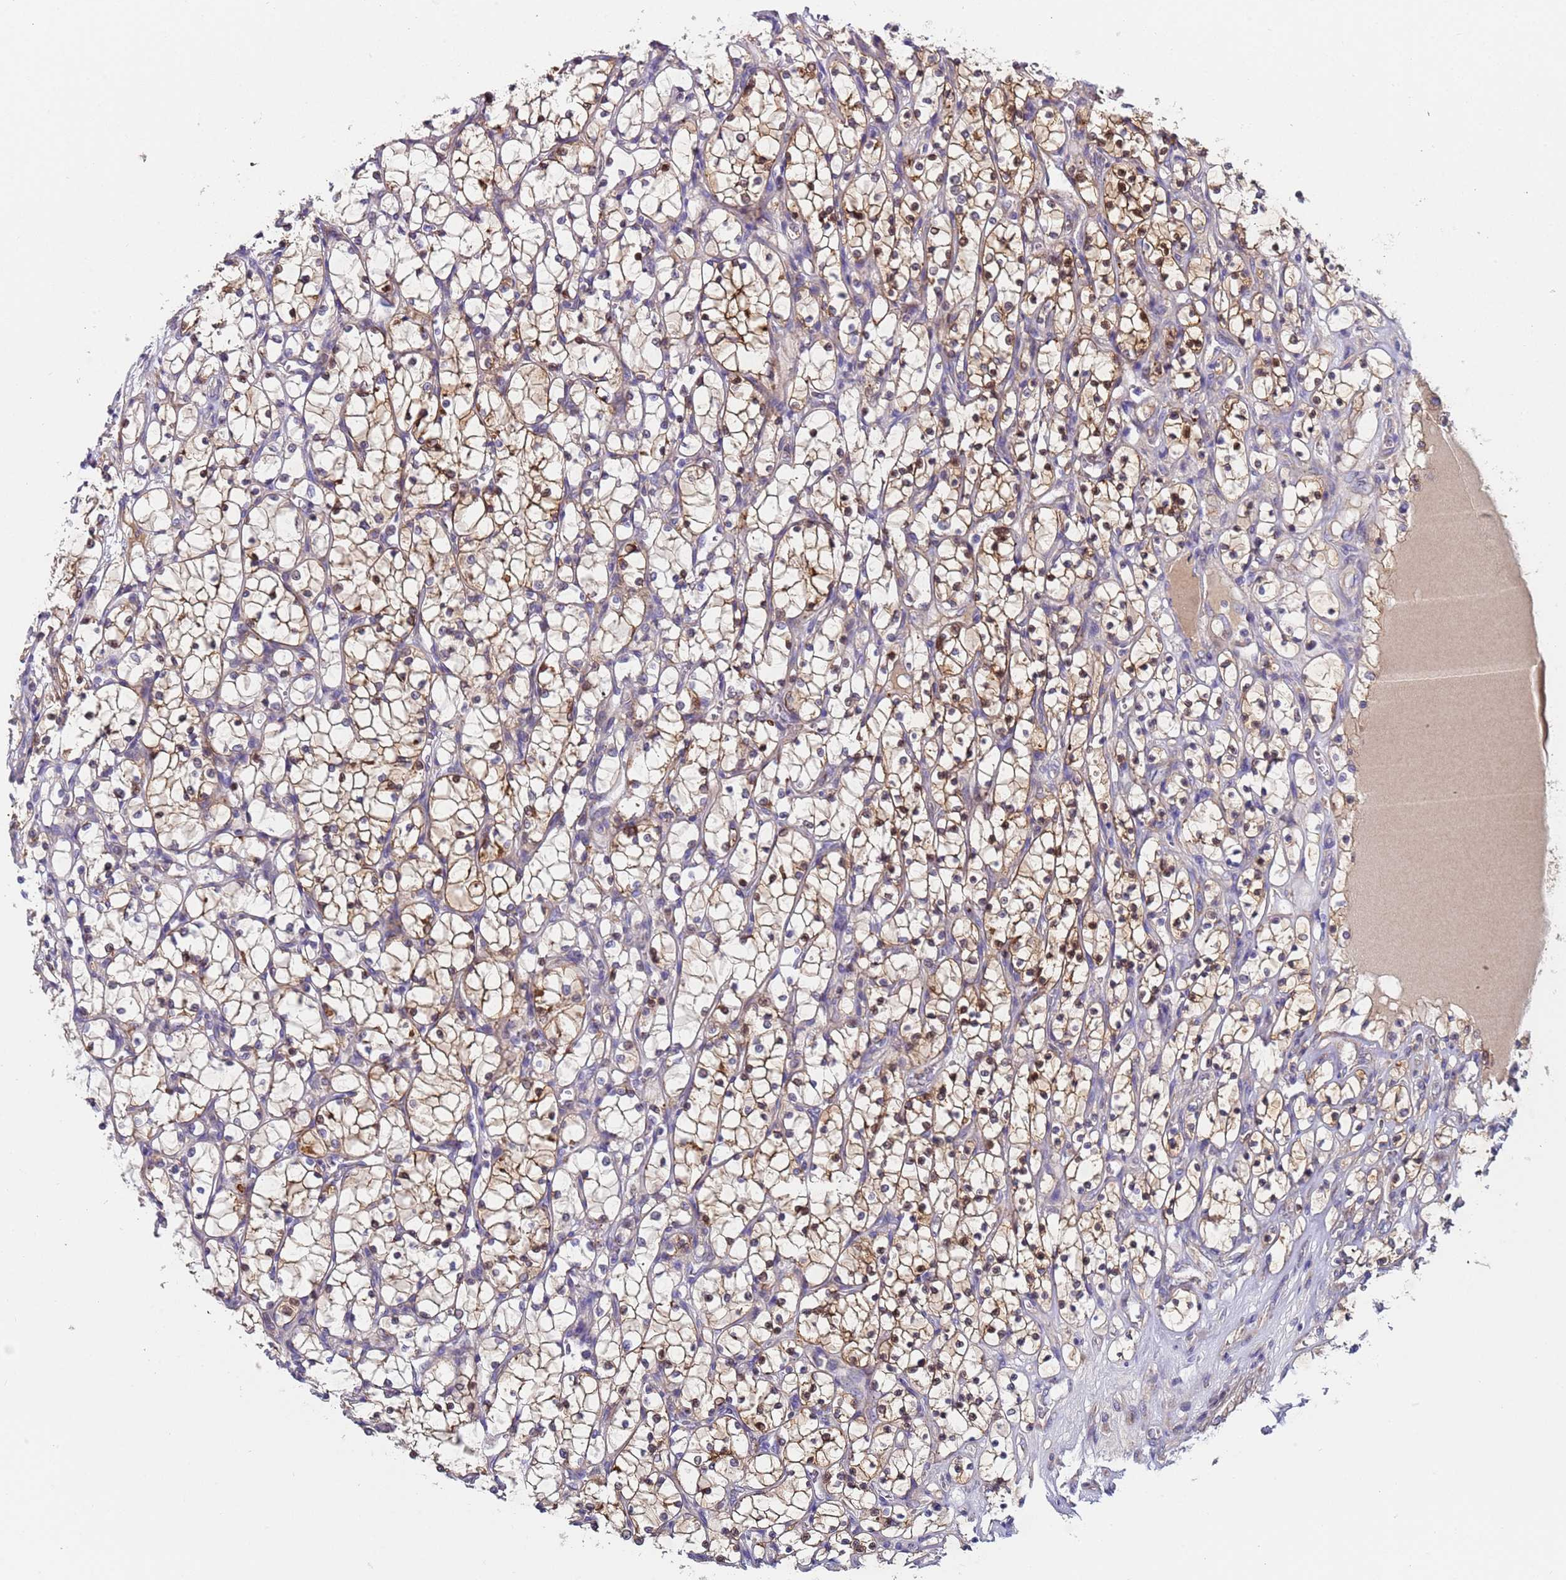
{"staining": {"intensity": "moderate", "quantity": "25%-75%", "location": "cytoplasmic/membranous"}, "tissue": "renal cancer", "cell_type": "Tumor cells", "image_type": "cancer", "snomed": [{"axis": "morphology", "description": "Adenocarcinoma, NOS"}, {"axis": "topography", "description": "Kidney"}], "caption": "Adenocarcinoma (renal) tissue exhibits moderate cytoplasmic/membranous staining in about 25%-75% of tumor cells", "gene": "PAQR7", "patient": {"sex": "female", "age": 69}}